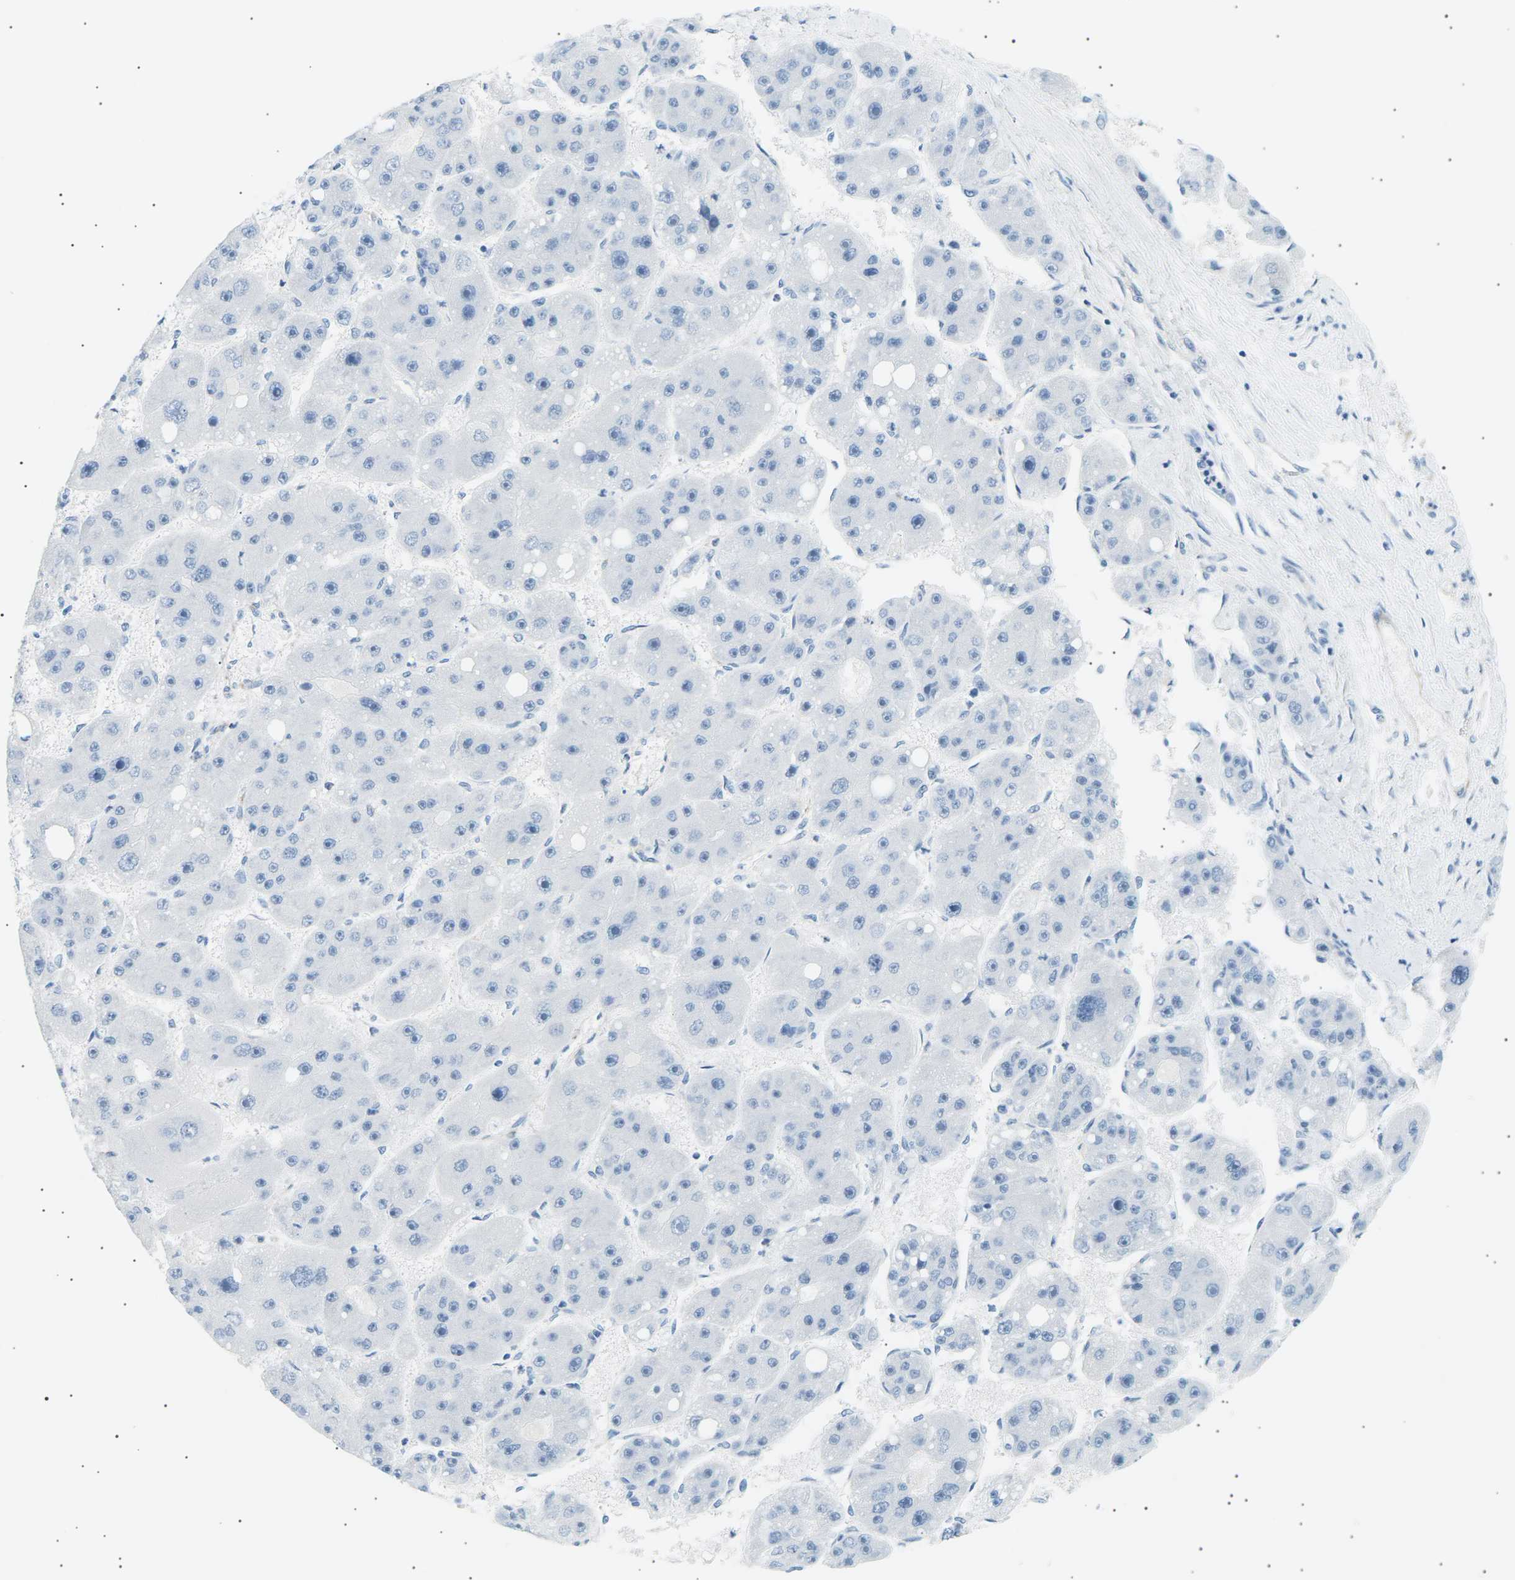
{"staining": {"intensity": "negative", "quantity": "none", "location": "none"}, "tissue": "liver cancer", "cell_type": "Tumor cells", "image_type": "cancer", "snomed": [{"axis": "morphology", "description": "Carcinoma, Hepatocellular, NOS"}, {"axis": "topography", "description": "Liver"}], "caption": "Tumor cells show no significant expression in liver hepatocellular carcinoma. Nuclei are stained in blue.", "gene": "SEPTIN5", "patient": {"sex": "female", "age": 61}}